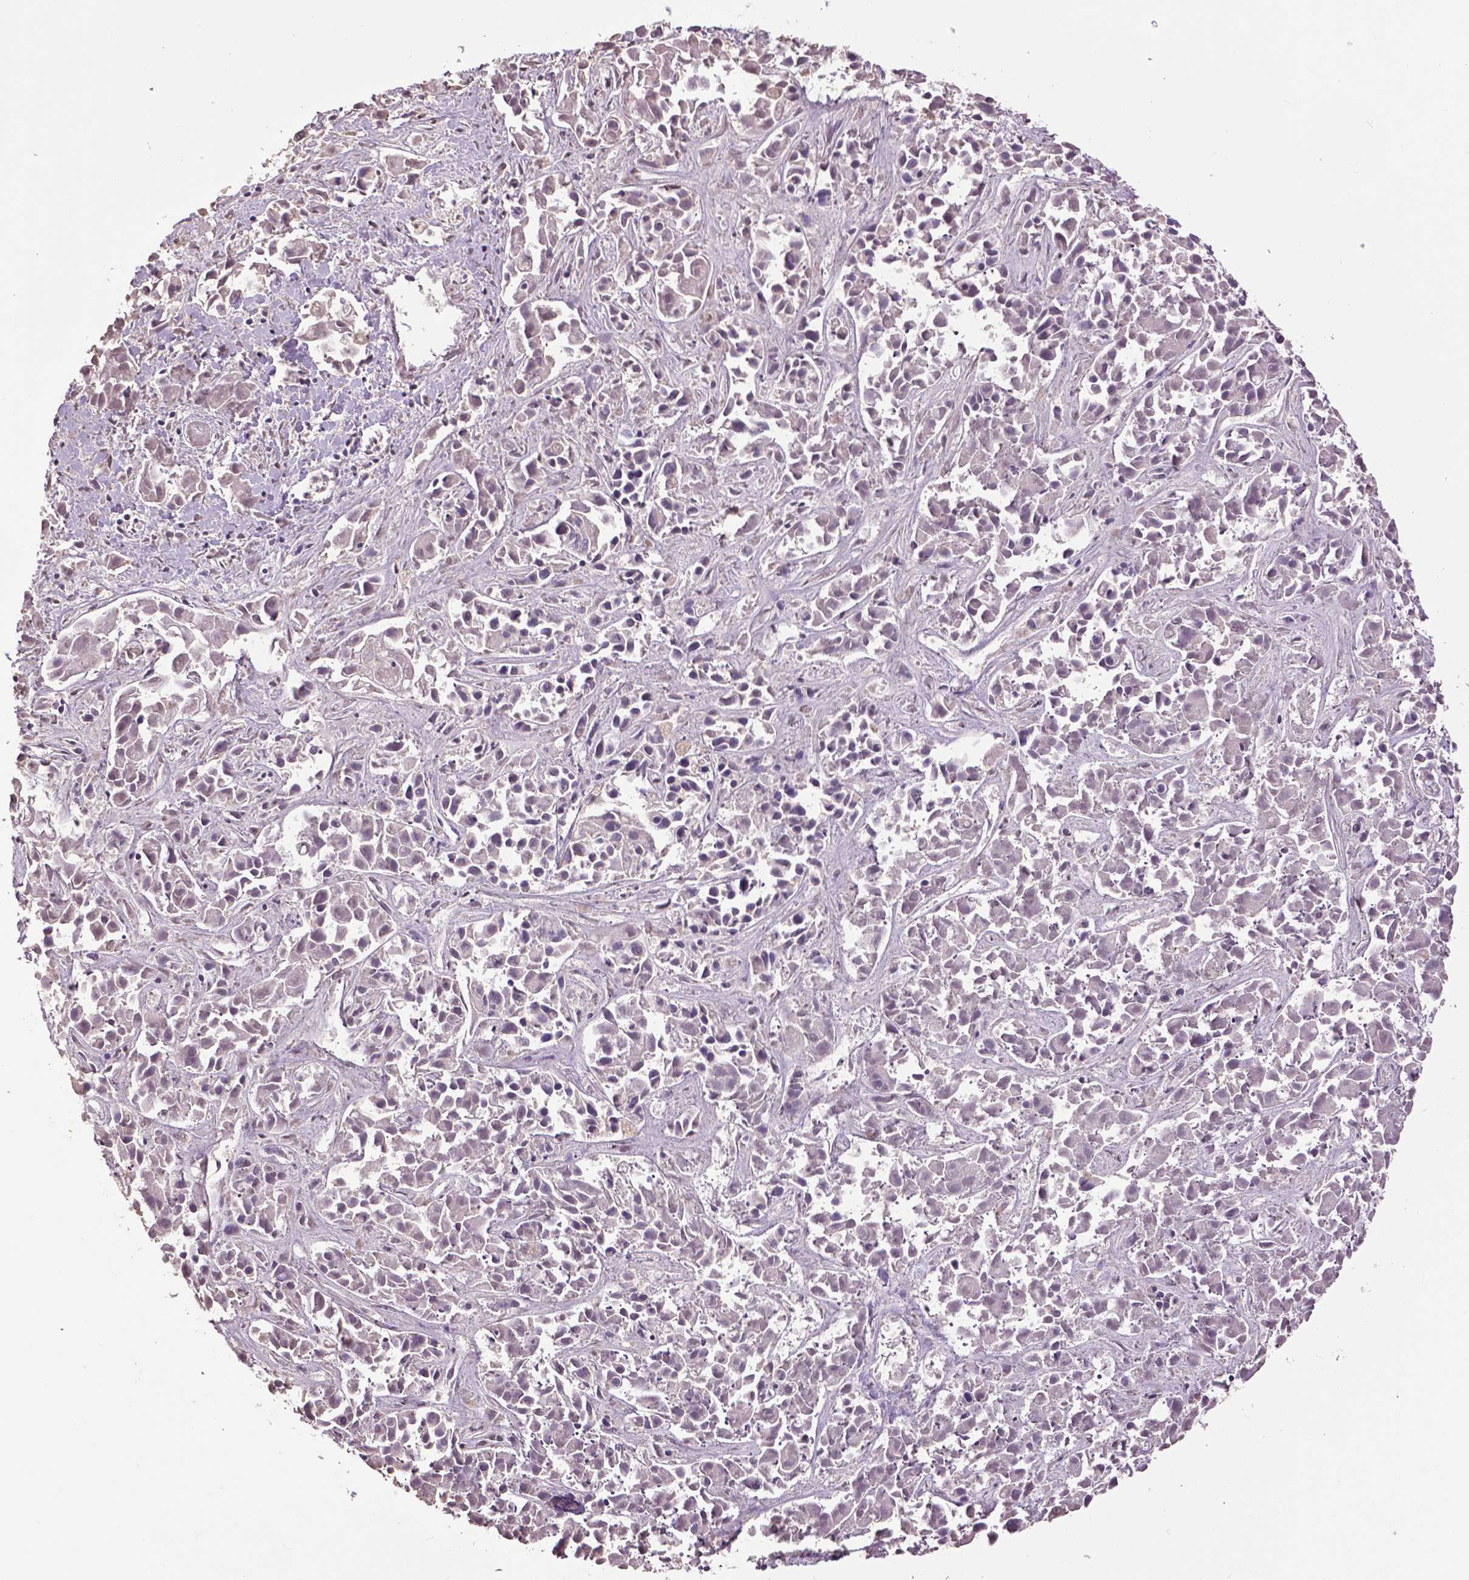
{"staining": {"intensity": "negative", "quantity": "none", "location": "none"}, "tissue": "liver cancer", "cell_type": "Tumor cells", "image_type": "cancer", "snomed": [{"axis": "morphology", "description": "Cholangiocarcinoma"}, {"axis": "topography", "description": "Liver"}], "caption": "DAB (3,3'-diaminobenzidine) immunohistochemical staining of liver cancer reveals no significant positivity in tumor cells.", "gene": "RUNX3", "patient": {"sex": "female", "age": 81}}